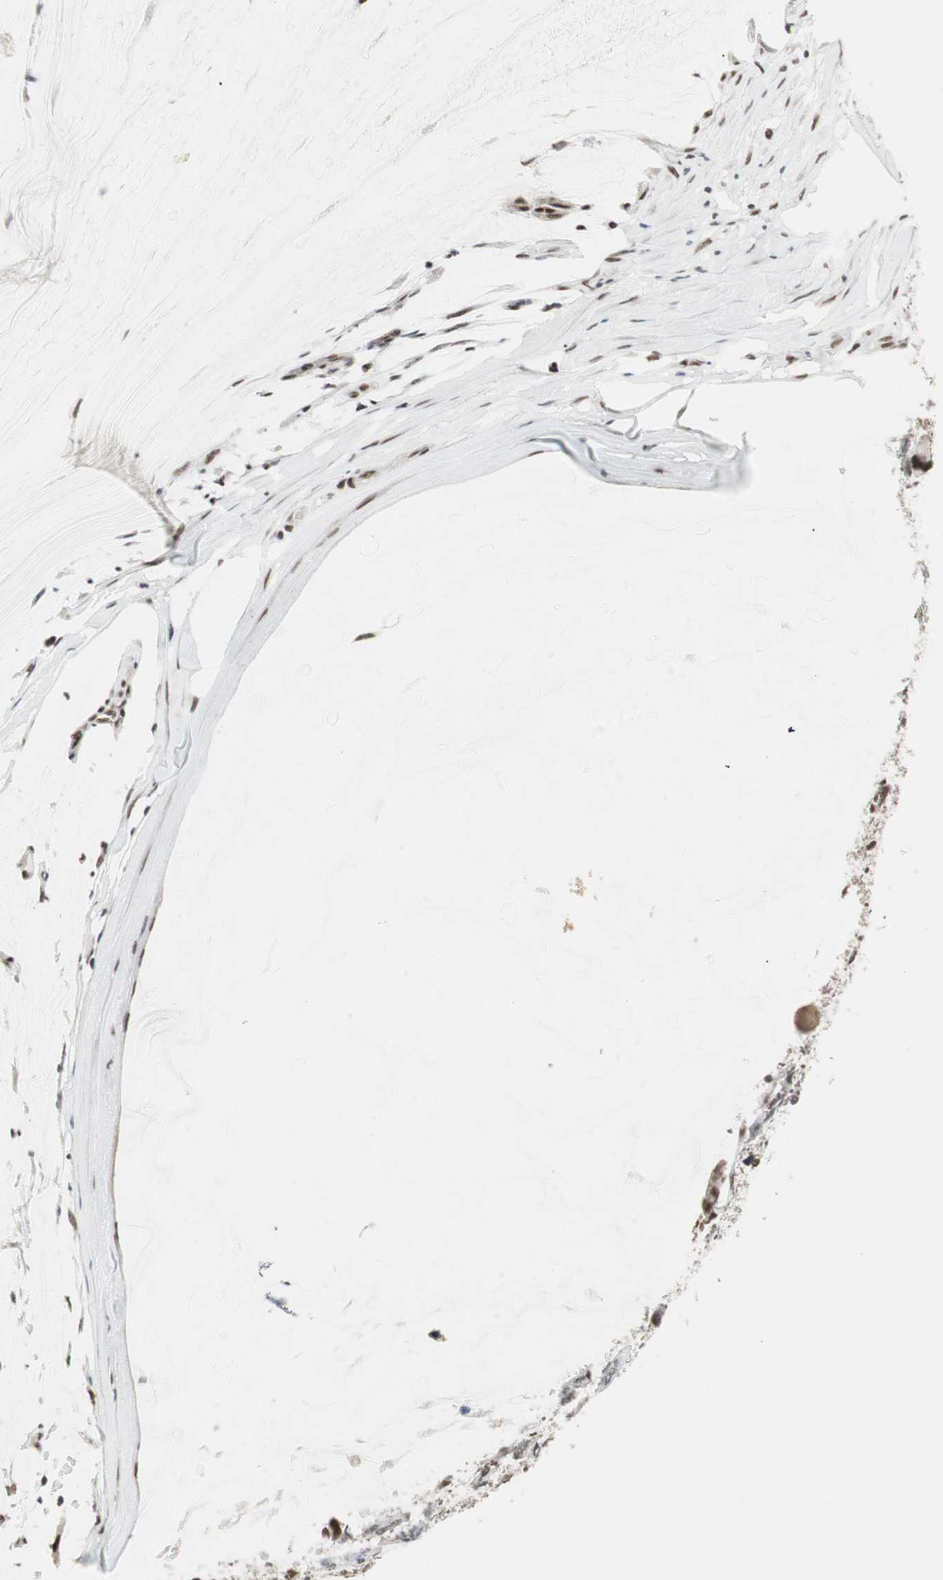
{"staining": {"intensity": "strong", "quantity": ">75%", "location": "nuclear"}, "tissue": "ovarian cancer", "cell_type": "Tumor cells", "image_type": "cancer", "snomed": [{"axis": "morphology", "description": "Cystadenocarcinoma, mucinous, NOS"}, {"axis": "topography", "description": "Ovary"}], "caption": "Immunohistochemistry (IHC) photomicrograph of ovarian cancer (mucinous cystadenocarcinoma) stained for a protein (brown), which reveals high levels of strong nuclear staining in about >75% of tumor cells.", "gene": "RTF1", "patient": {"sex": "female", "age": 39}}